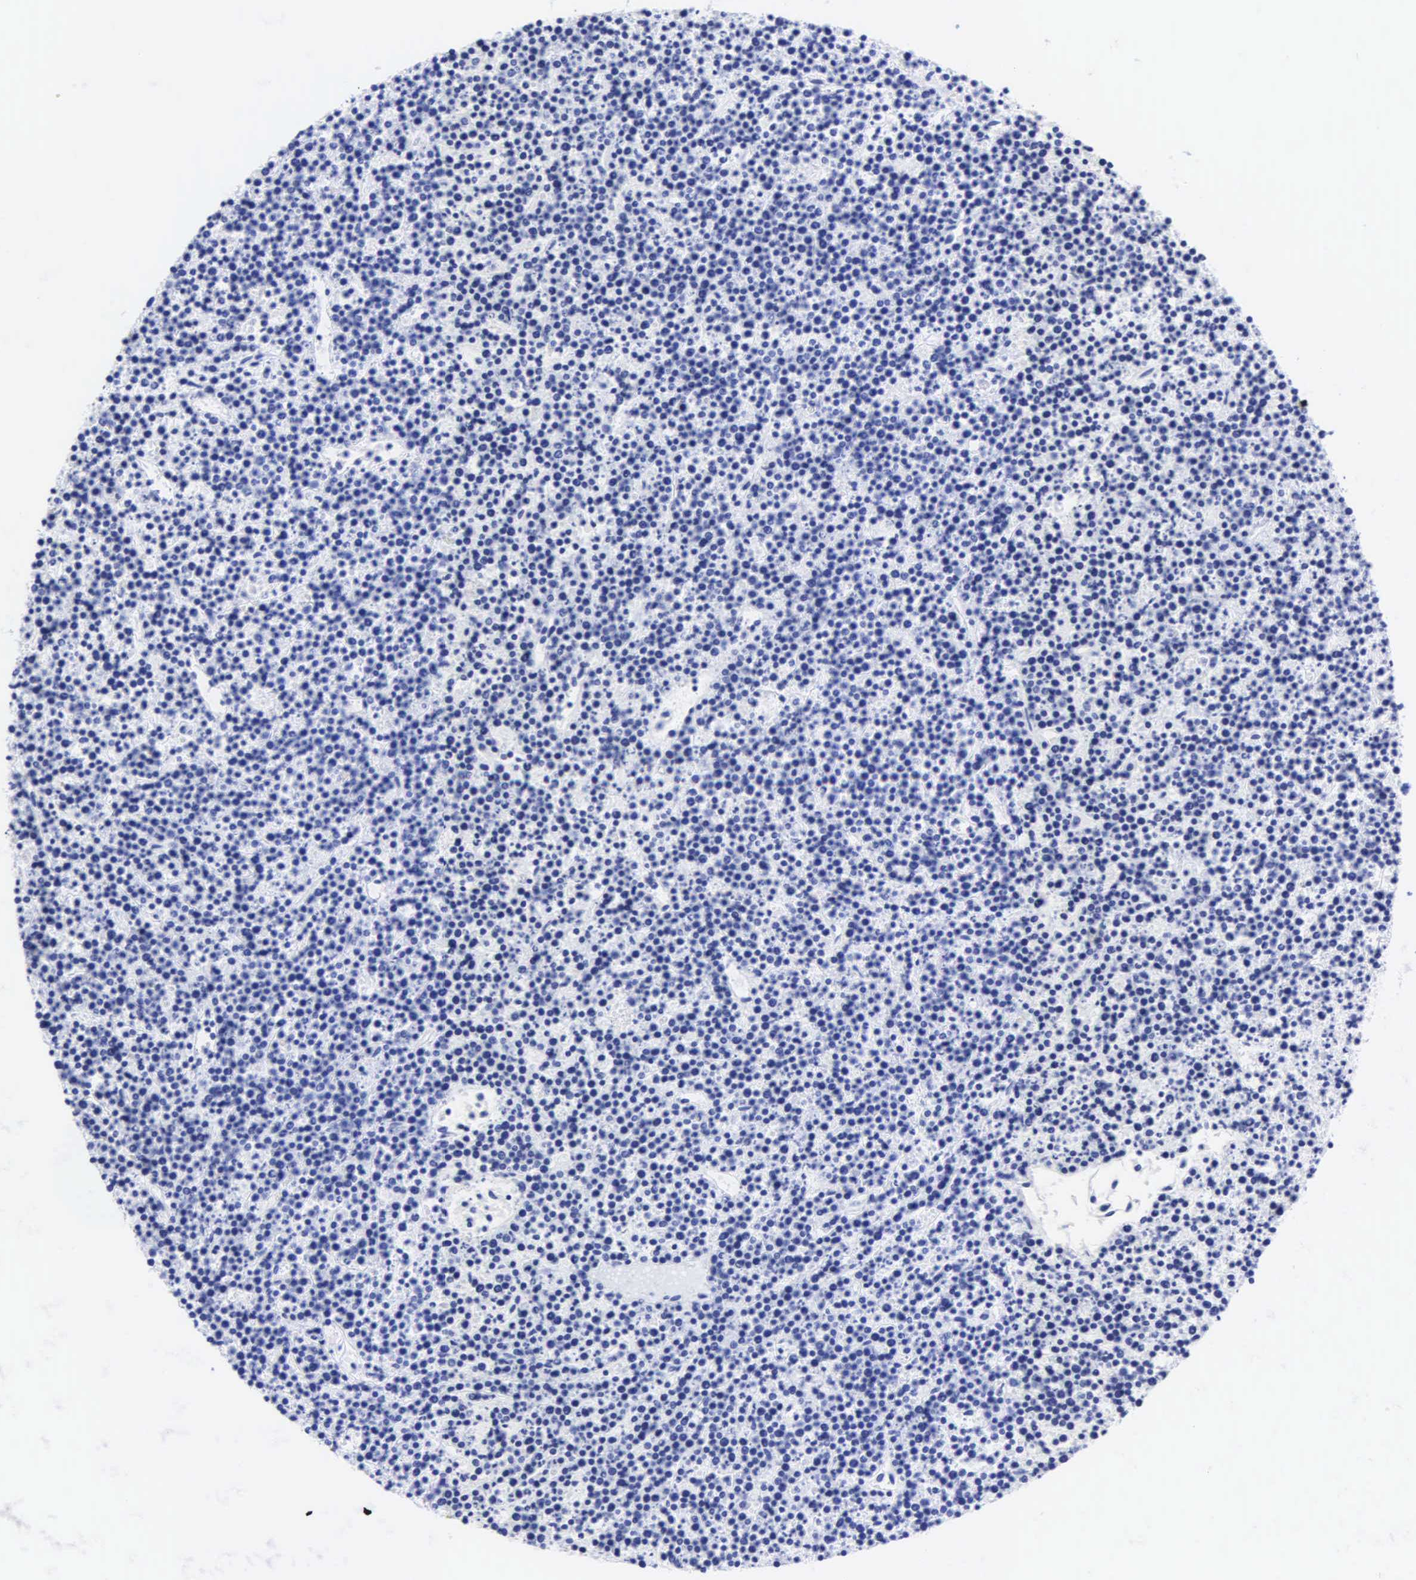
{"staining": {"intensity": "negative", "quantity": "none", "location": "none"}, "tissue": "lymphoma", "cell_type": "Tumor cells", "image_type": "cancer", "snomed": [{"axis": "morphology", "description": "Malignant lymphoma, non-Hodgkin's type, High grade"}, {"axis": "topography", "description": "Ovary"}], "caption": "Tumor cells show no significant positivity in high-grade malignant lymphoma, non-Hodgkin's type.", "gene": "KRT20", "patient": {"sex": "female", "age": 56}}